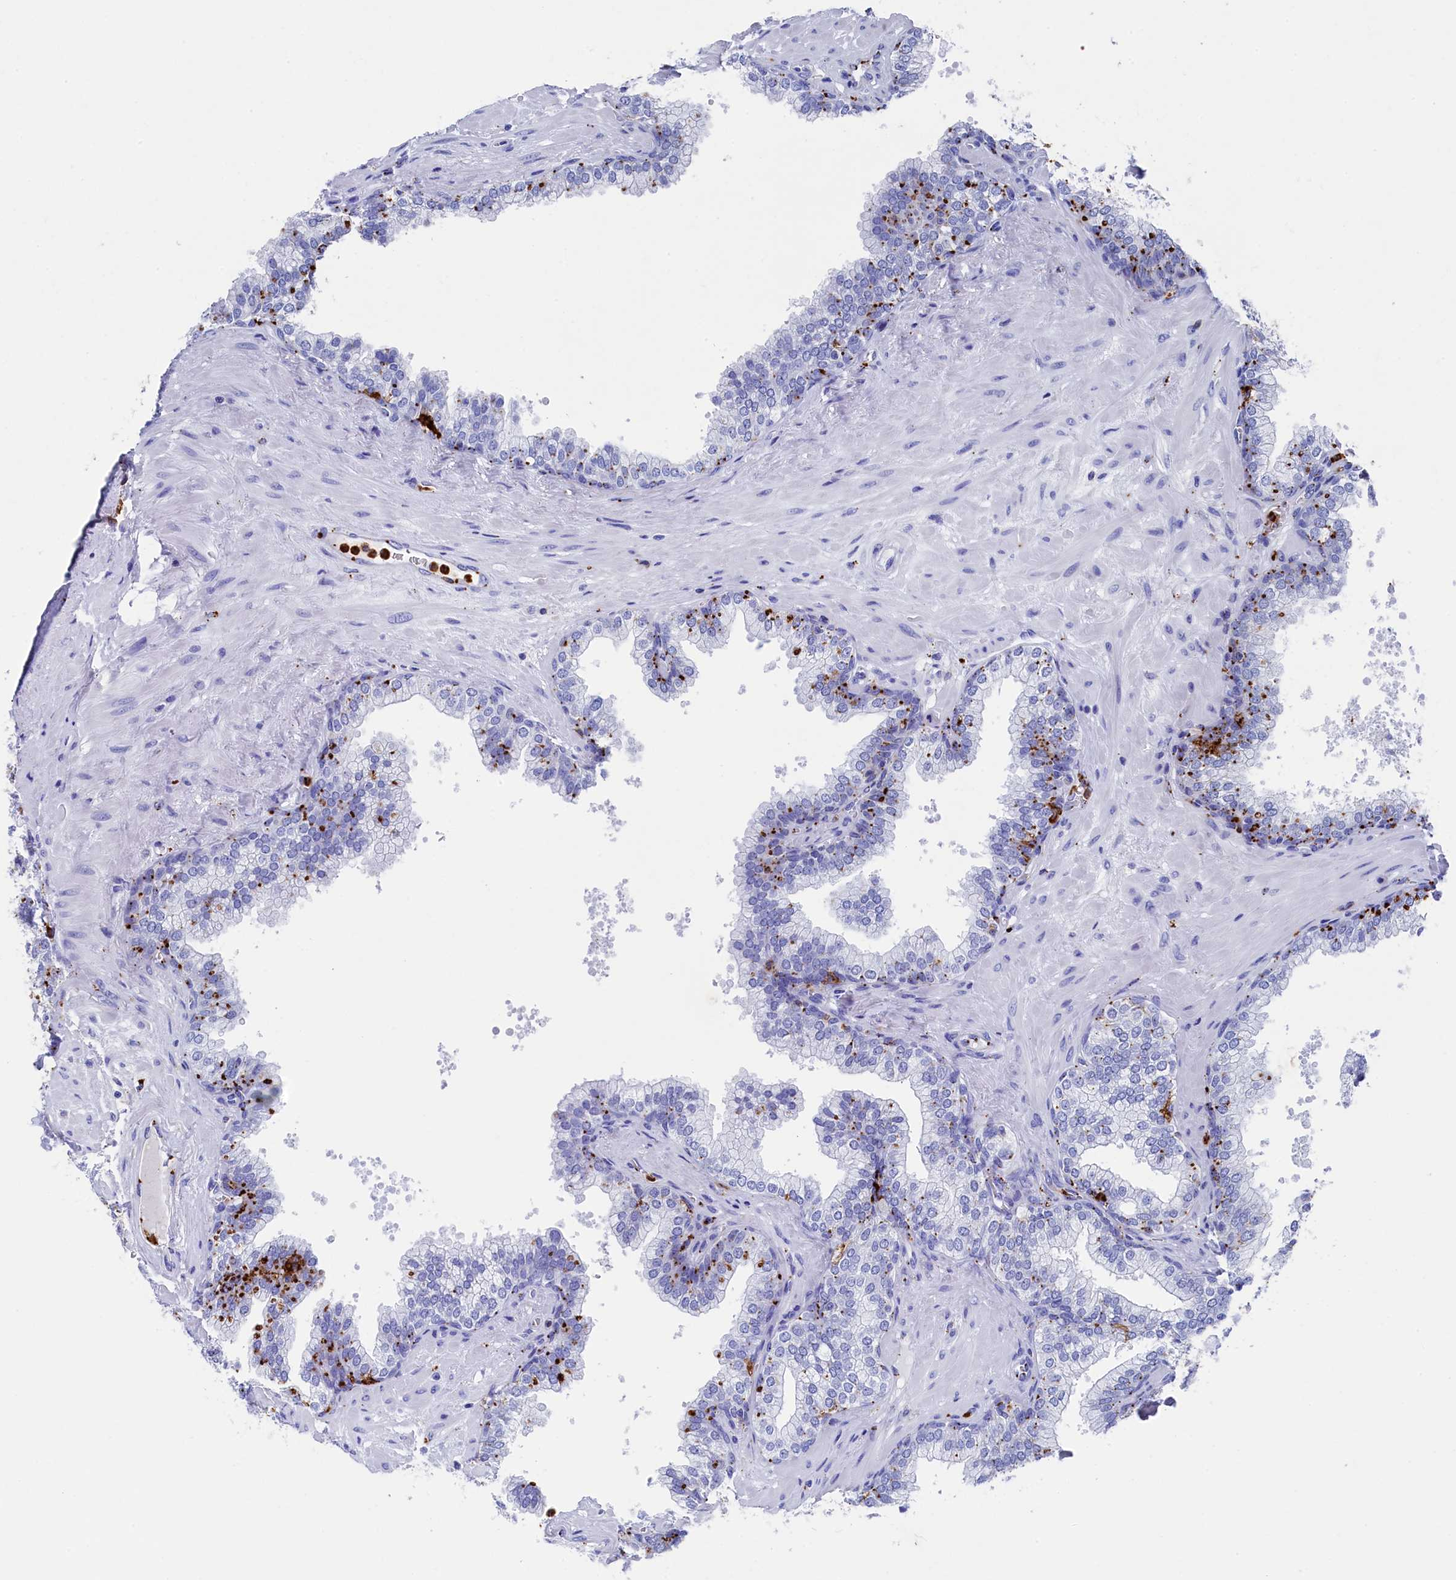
{"staining": {"intensity": "strong", "quantity": "25%-75%", "location": "cytoplasmic/membranous"}, "tissue": "prostate", "cell_type": "Glandular cells", "image_type": "normal", "snomed": [{"axis": "morphology", "description": "Normal tissue, NOS"}, {"axis": "topography", "description": "Prostate"}], "caption": "A histopathology image of human prostate stained for a protein displays strong cytoplasmic/membranous brown staining in glandular cells.", "gene": "PLAC8", "patient": {"sex": "male", "age": 60}}